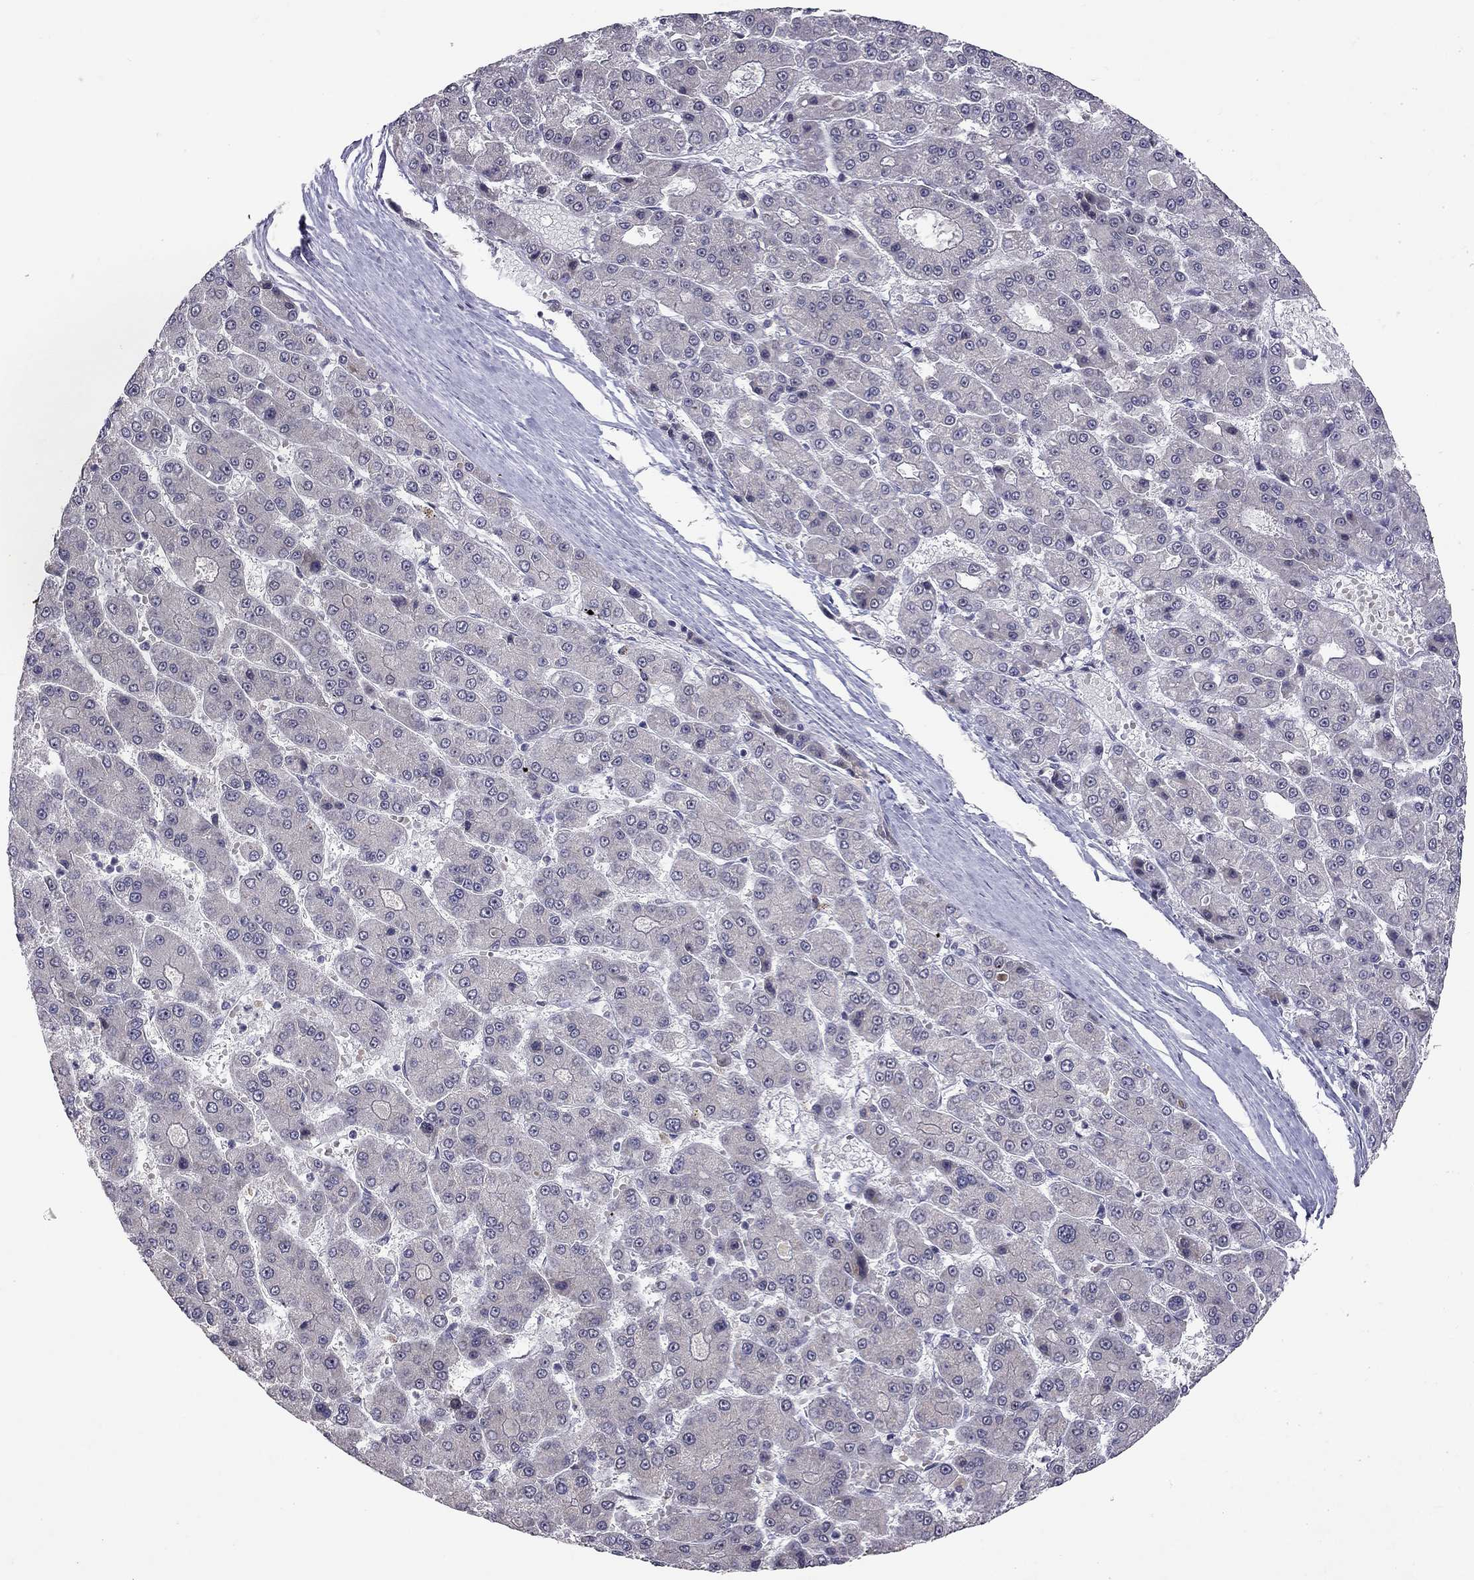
{"staining": {"intensity": "negative", "quantity": "none", "location": "none"}, "tissue": "liver cancer", "cell_type": "Tumor cells", "image_type": "cancer", "snomed": [{"axis": "morphology", "description": "Carcinoma, Hepatocellular, NOS"}, {"axis": "topography", "description": "Liver"}], "caption": "There is no significant expression in tumor cells of liver cancer. (Stains: DAB immunohistochemistry (IHC) with hematoxylin counter stain, Microscopy: brightfield microscopy at high magnification).", "gene": "STXBP6", "patient": {"sex": "male", "age": 70}}